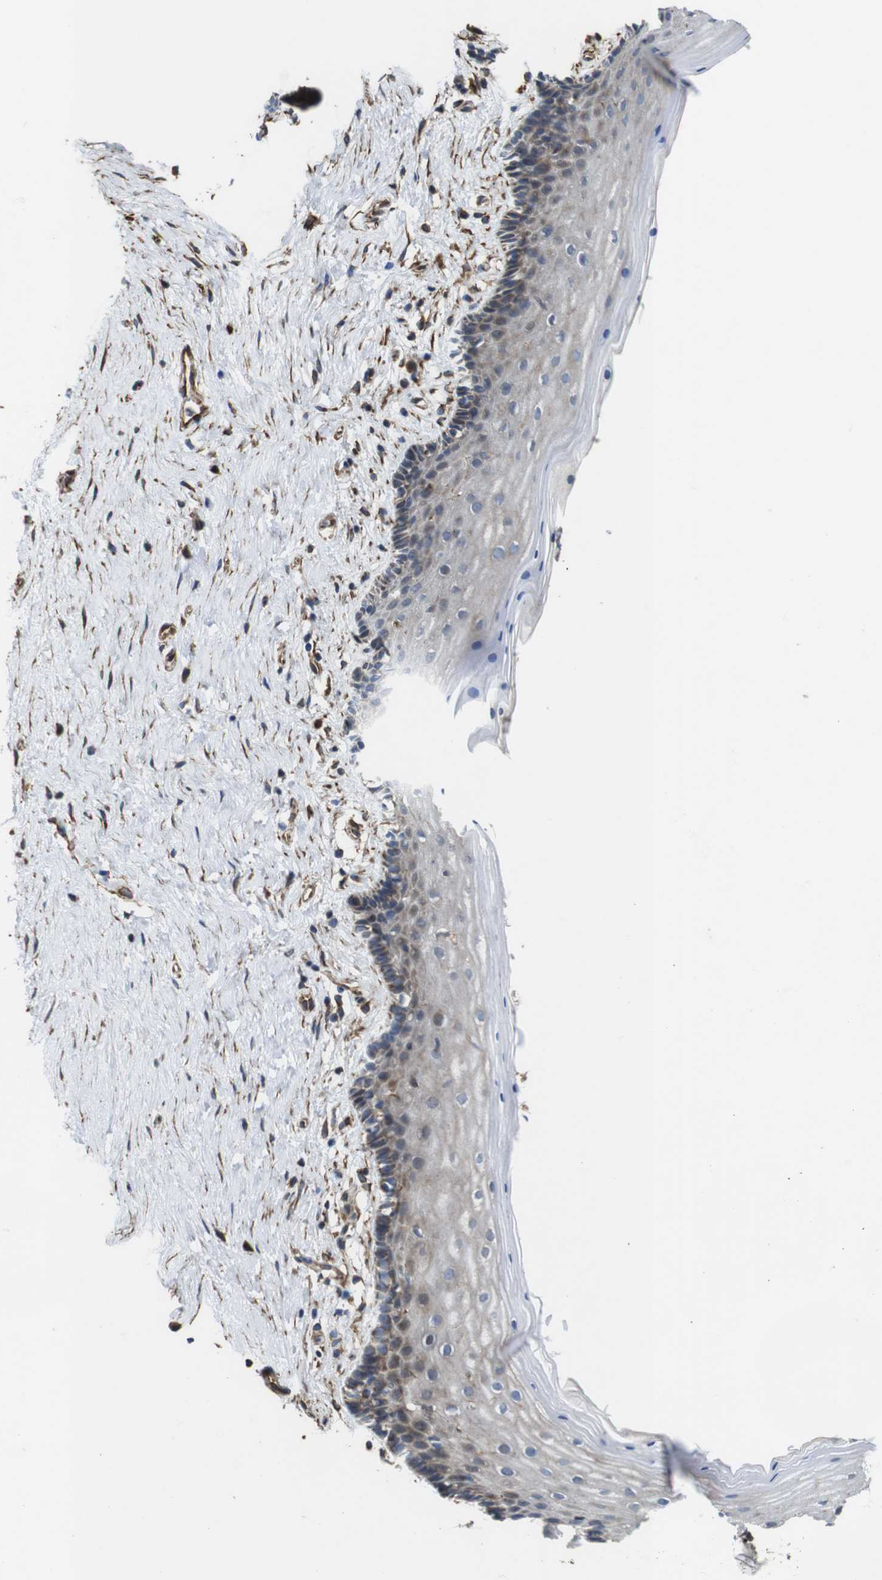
{"staining": {"intensity": "moderate", "quantity": "25%-75%", "location": "cytoplasmic/membranous"}, "tissue": "vagina", "cell_type": "Squamous epithelial cells", "image_type": "normal", "snomed": [{"axis": "morphology", "description": "Normal tissue, NOS"}, {"axis": "topography", "description": "Vagina"}], "caption": "Immunohistochemistry staining of benign vagina, which shows medium levels of moderate cytoplasmic/membranous staining in about 25%-75% of squamous epithelial cells indicating moderate cytoplasmic/membranous protein expression. The staining was performed using DAB (brown) for protein detection and nuclei were counterstained in hematoxylin (blue).", "gene": "POMK", "patient": {"sex": "female", "age": 44}}